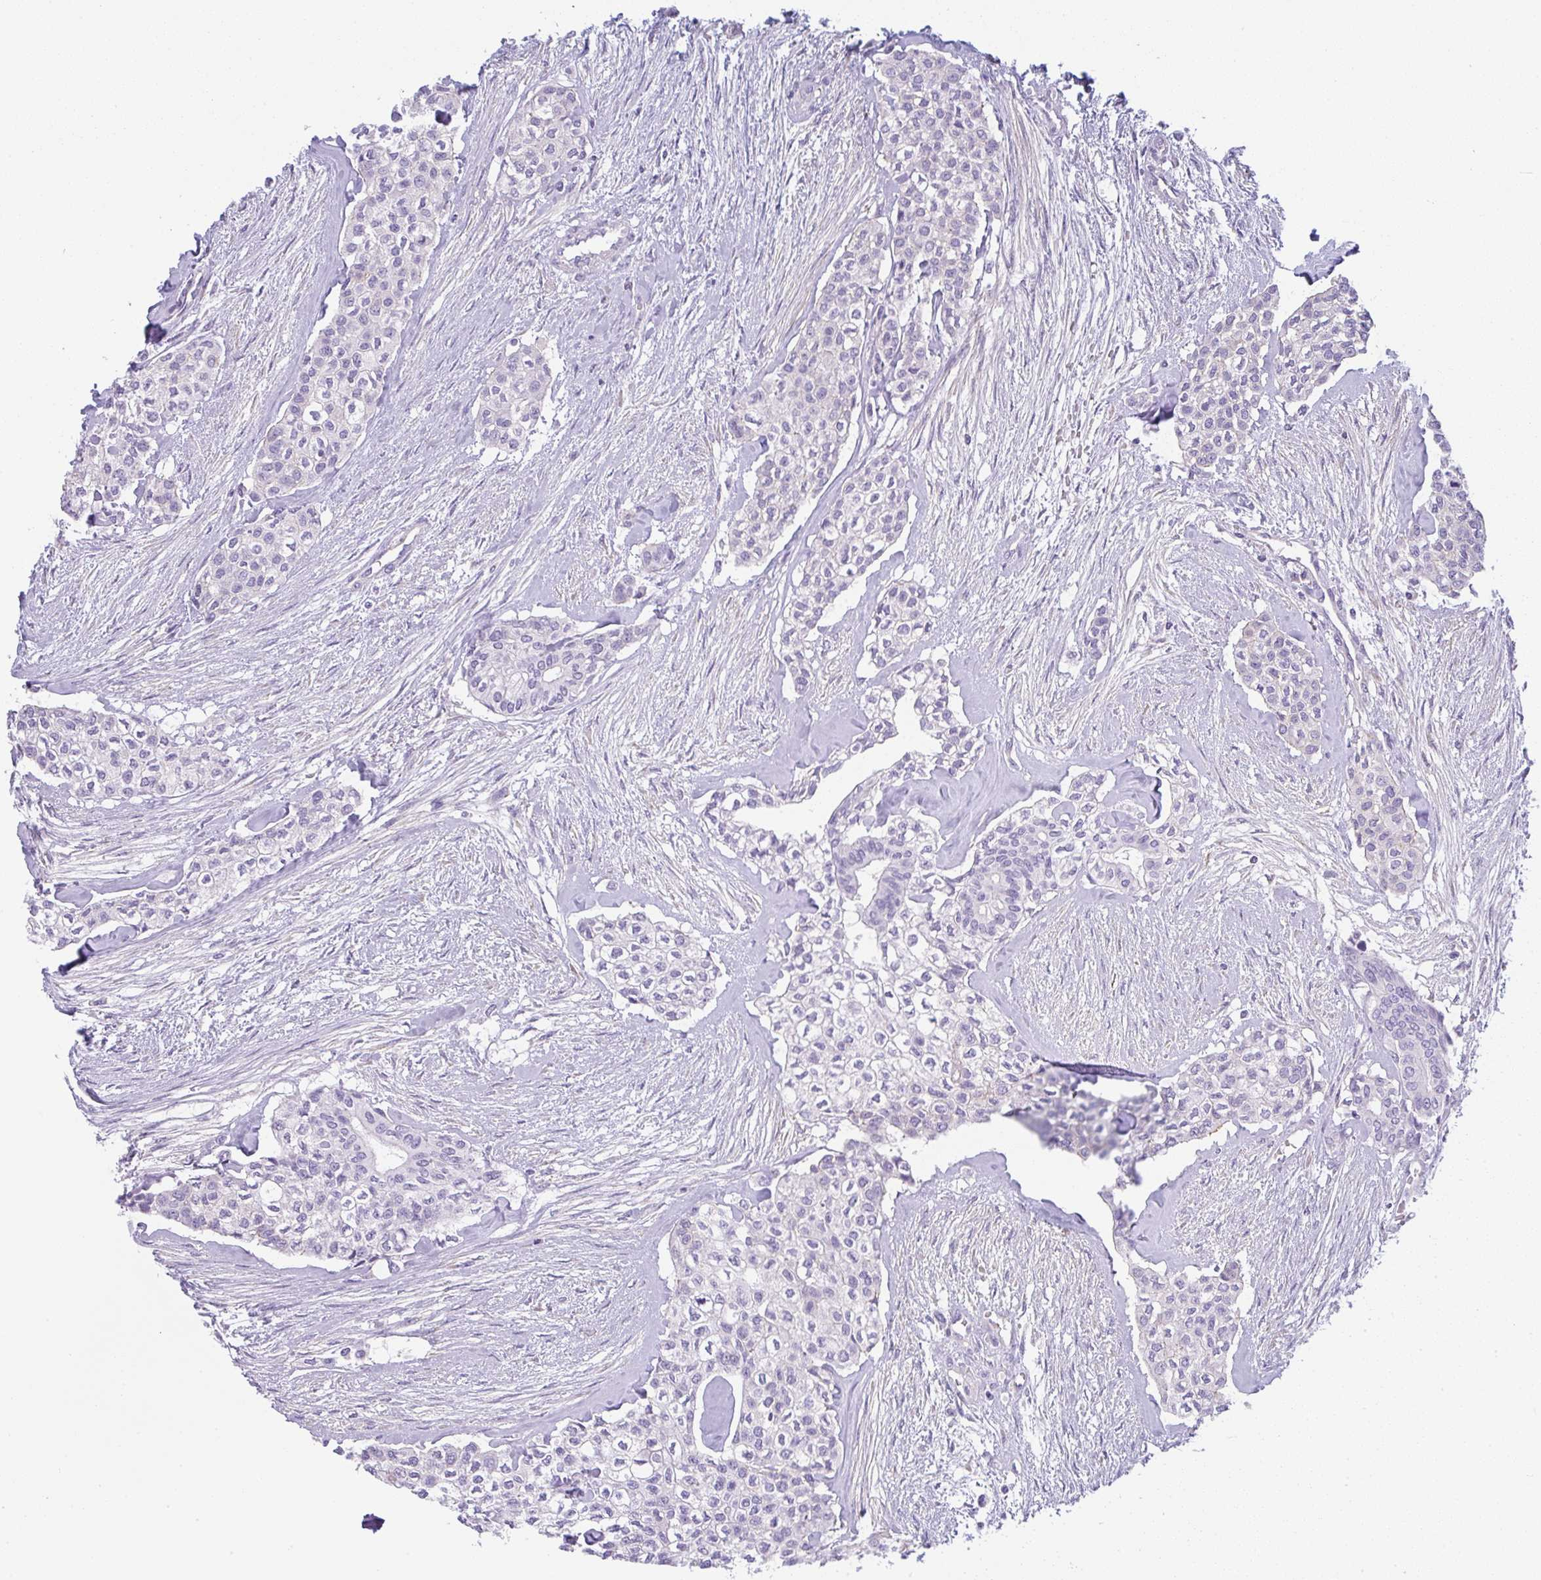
{"staining": {"intensity": "negative", "quantity": "none", "location": "none"}, "tissue": "head and neck cancer", "cell_type": "Tumor cells", "image_type": "cancer", "snomed": [{"axis": "morphology", "description": "Adenocarcinoma, NOS"}, {"axis": "topography", "description": "Head-Neck"}], "caption": "Head and neck cancer was stained to show a protein in brown. There is no significant expression in tumor cells.", "gene": "LPAR4", "patient": {"sex": "male", "age": 81}}